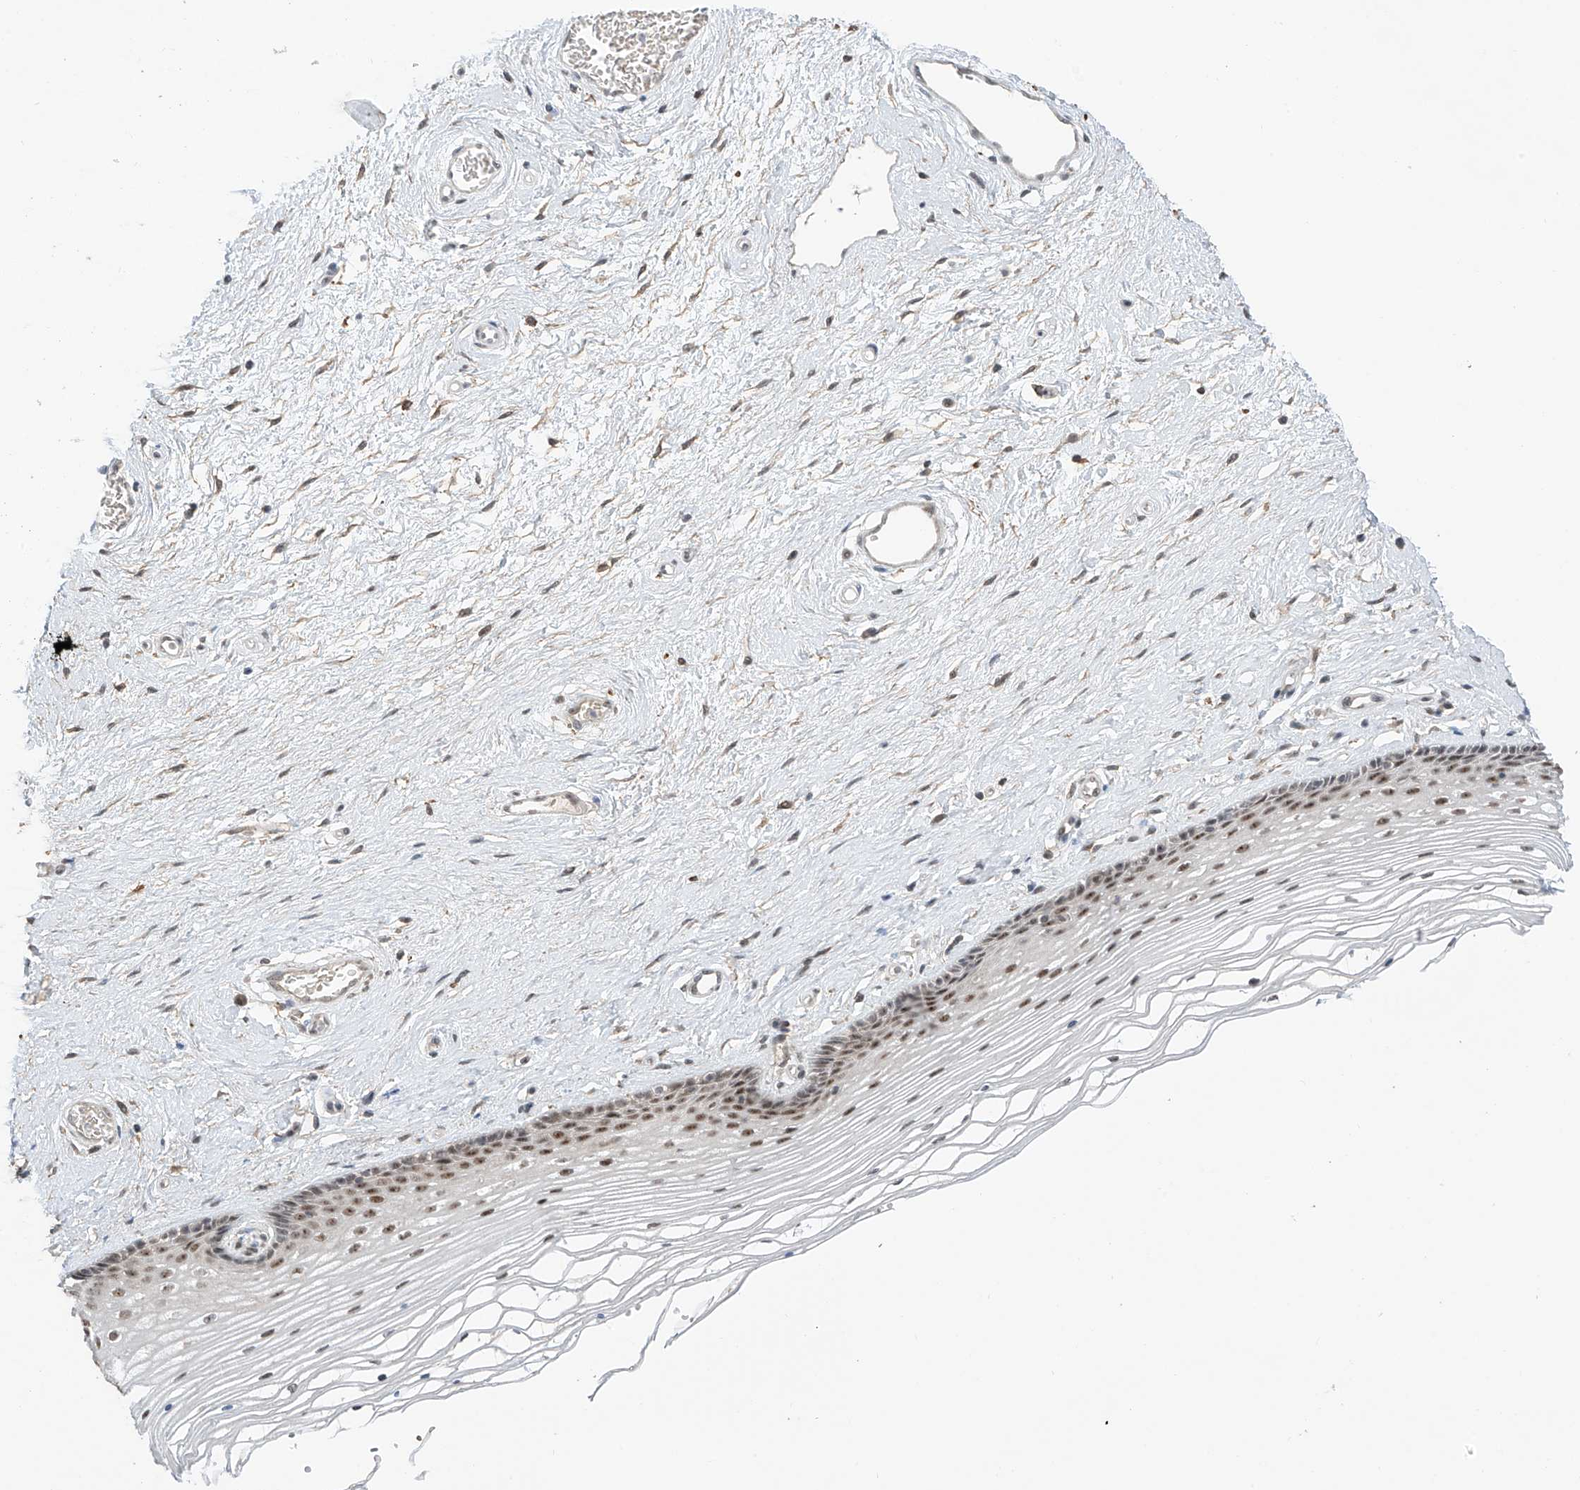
{"staining": {"intensity": "weak", "quantity": ">75%", "location": "nuclear"}, "tissue": "vagina", "cell_type": "Squamous epithelial cells", "image_type": "normal", "snomed": [{"axis": "morphology", "description": "Normal tissue, NOS"}, {"axis": "topography", "description": "Vagina"}], "caption": "IHC histopathology image of normal human vagina stained for a protein (brown), which shows low levels of weak nuclear expression in approximately >75% of squamous epithelial cells.", "gene": "C1orf131", "patient": {"sex": "female", "age": 46}}